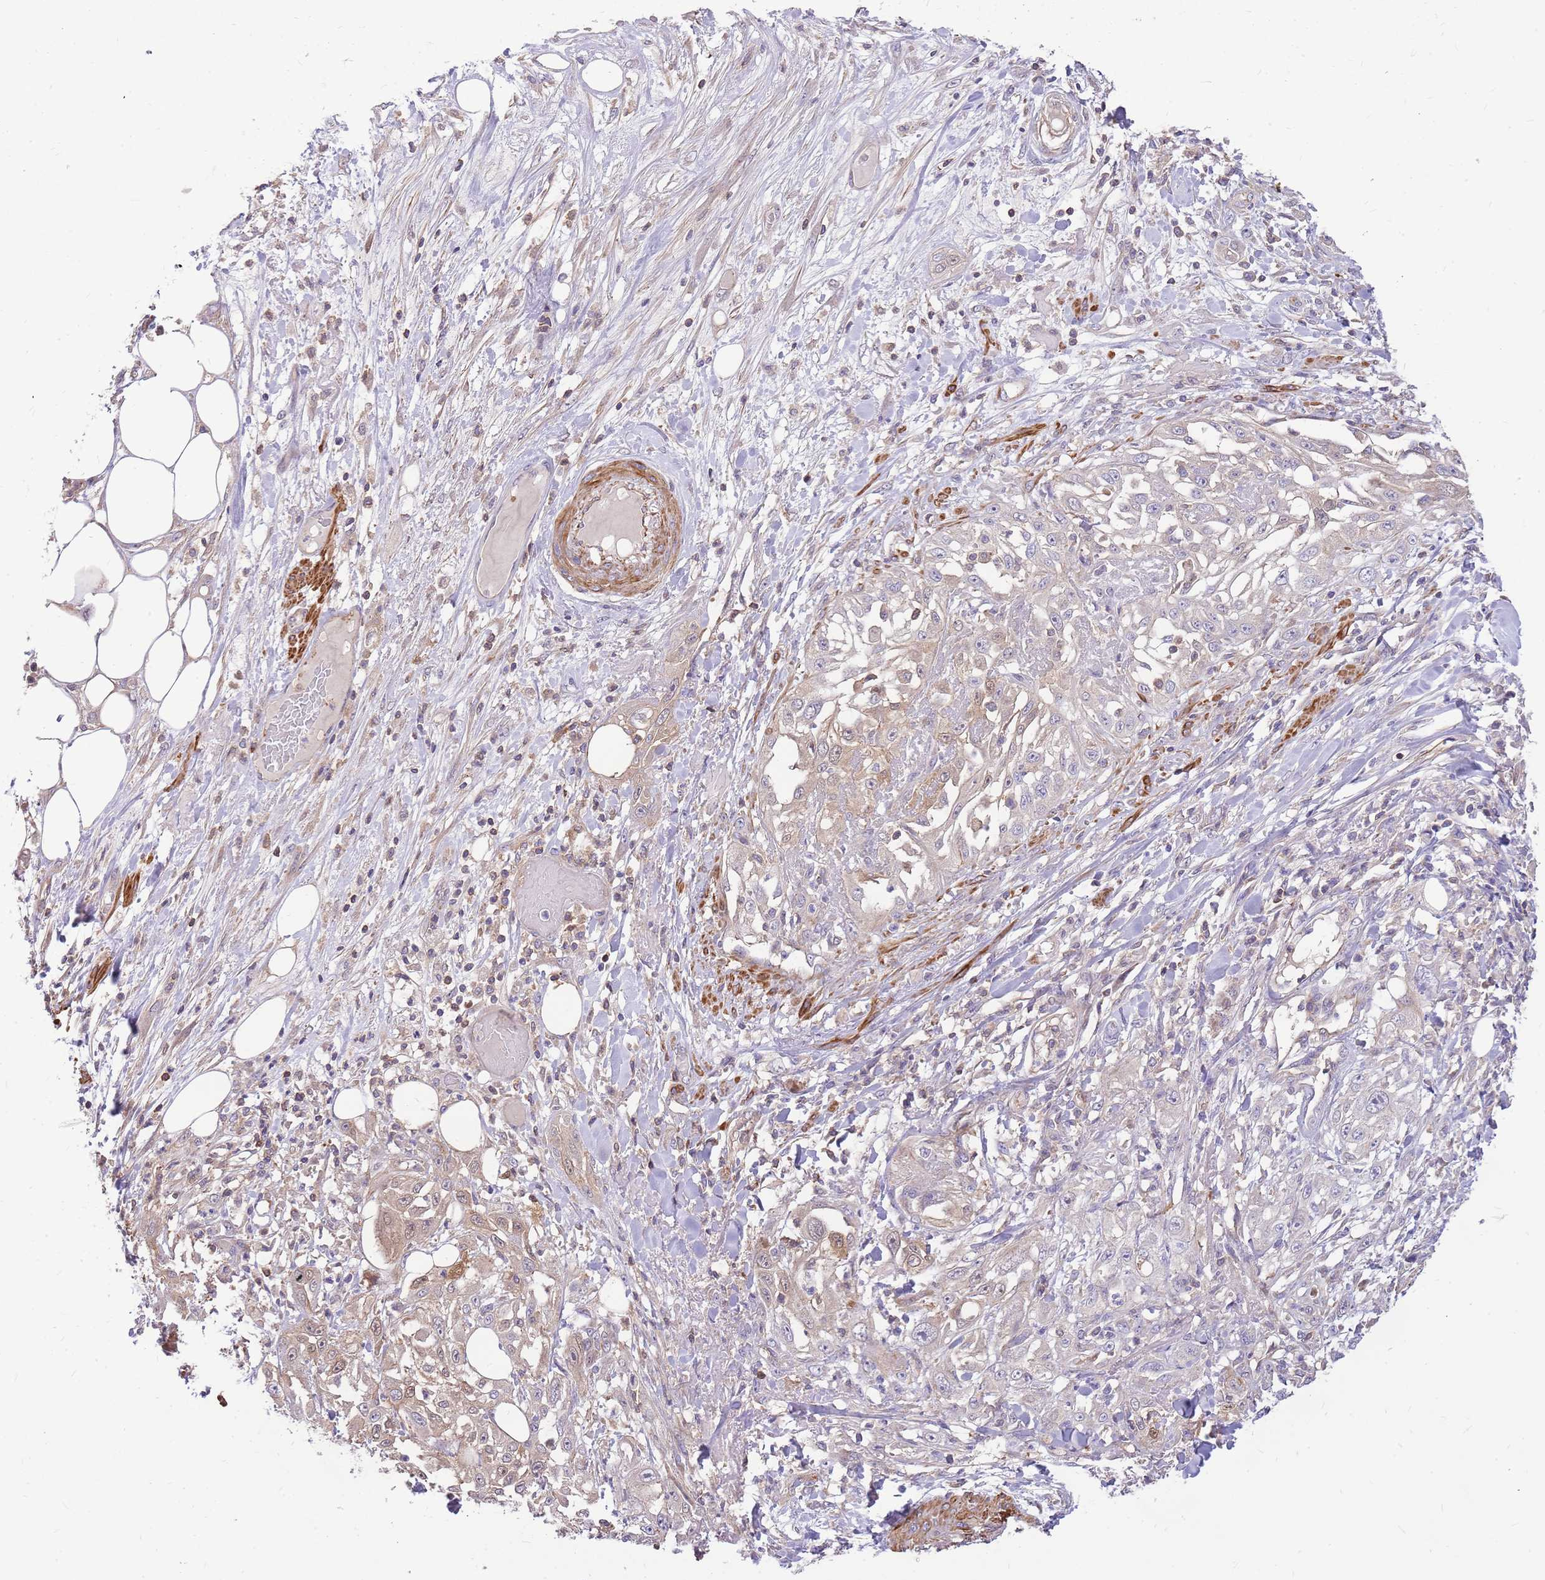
{"staining": {"intensity": "weak", "quantity": "25%-75%", "location": "cytoplasmic/membranous"}, "tissue": "skin cancer", "cell_type": "Tumor cells", "image_type": "cancer", "snomed": [{"axis": "morphology", "description": "Squamous cell carcinoma, NOS"}, {"axis": "morphology", "description": "Squamous cell carcinoma, metastatic, NOS"}, {"axis": "topography", "description": "Skin"}, {"axis": "topography", "description": "Lymph node"}], "caption": "Skin metastatic squamous cell carcinoma stained with a brown dye demonstrates weak cytoplasmic/membranous positive positivity in about 25%-75% of tumor cells.", "gene": "MVD", "patient": {"sex": "male", "age": 75}}